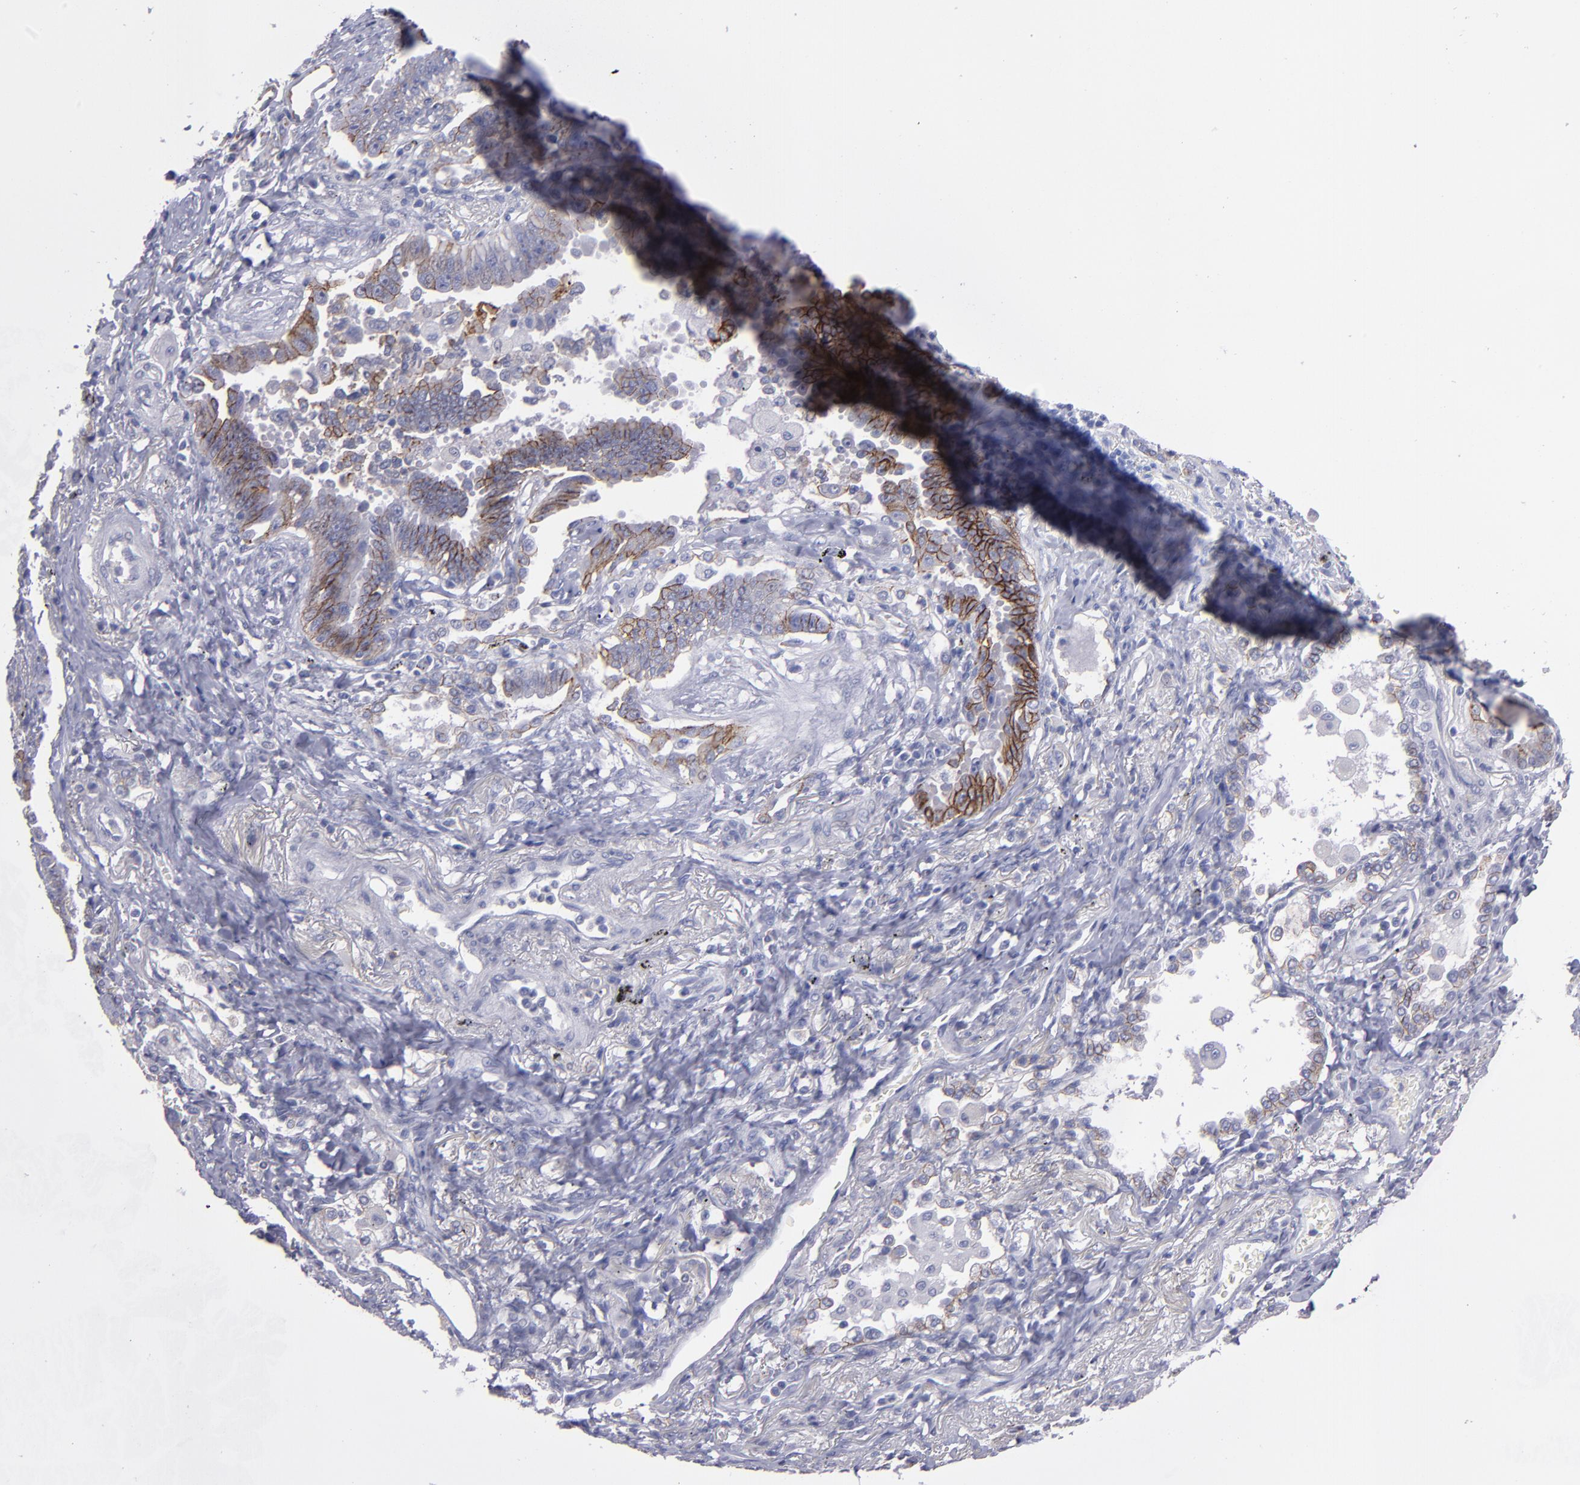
{"staining": {"intensity": "moderate", "quantity": ">75%", "location": "cytoplasmic/membranous"}, "tissue": "lung cancer", "cell_type": "Tumor cells", "image_type": "cancer", "snomed": [{"axis": "morphology", "description": "Adenocarcinoma, NOS"}, {"axis": "topography", "description": "Lung"}], "caption": "This image shows immunohistochemistry (IHC) staining of human lung cancer, with medium moderate cytoplasmic/membranous expression in approximately >75% of tumor cells.", "gene": "CDH3", "patient": {"sex": "female", "age": 64}}